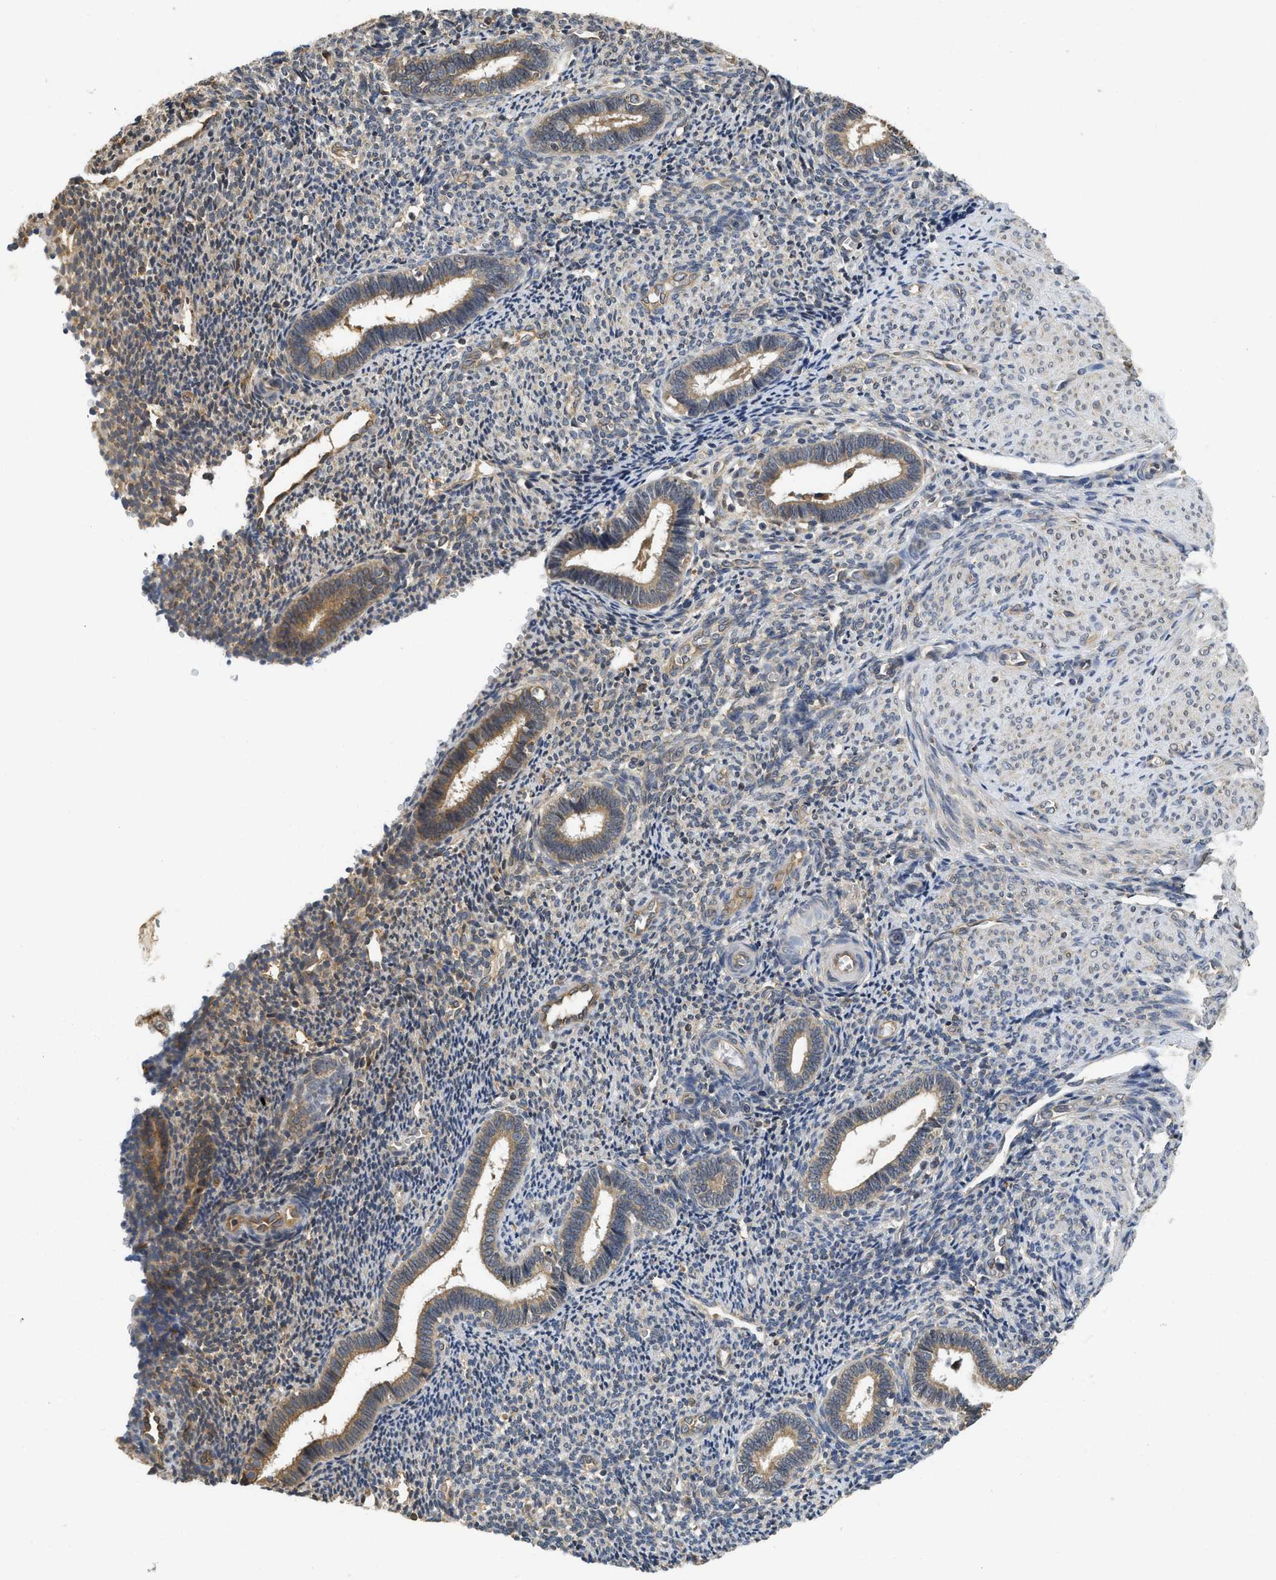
{"staining": {"intensity": "moderate", "quantity": "25%-75%", "location": "cytoplasmic/membranous"}, "tissue": "endometrium", "cell_type": "Cells in endometrial stroma", "image_type": "normal", "snomed": [{"axis": "morphology", "description": "Normal tissue, NOS"}, {"axis": "topography", "description": "Endometrium"}], "caption": "IHC photomicrograph of normal endometrium stained for a protein (brown), which demonstrates medium levels of moderate cytoplasmic/membranous positivity in approximately 25%-75% of cells in endometrial stroma.", "gene": "BCAP31", "patient": {"sex": "female", "age": 27}}